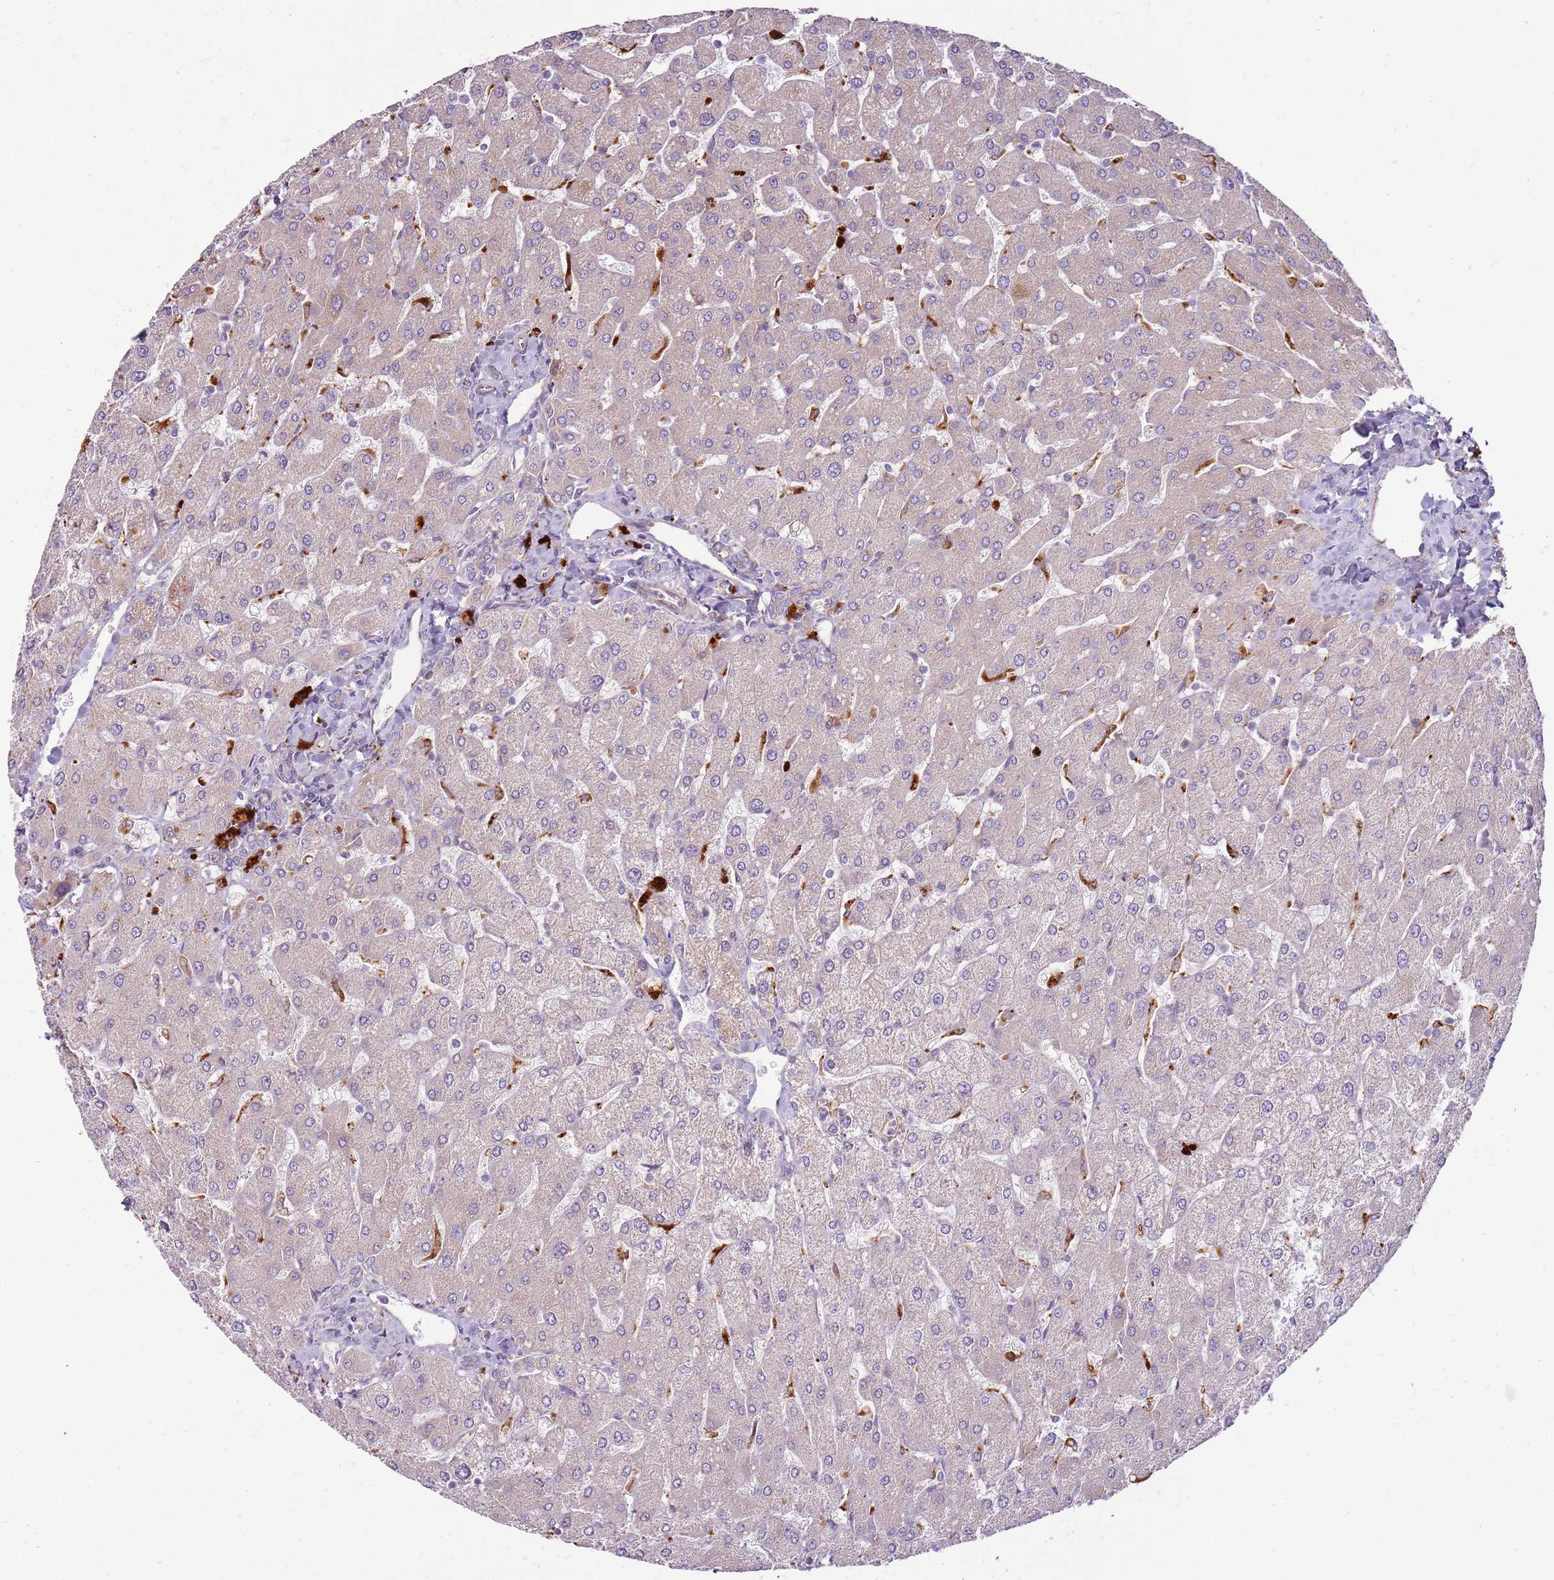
{"staining": {"intensity": "negative", "quantity": "none", "location": "none"}, "tissue": "liver", "cell_type": "Cholangiocytes", "image_type": "normal", "snomed": [{"axis": "morphology", "description": "Normal tissue, NOS"}, {"axis": "topography", "description": "Liver"}], "caption": "Immunohistochemistry histopathology image of unremarkable human liver stained for a protein (brown), which demonstrates no staining in cholangiocytes.", "gene": "EMC1", "patient": {"sex": "male", "age": 55}}